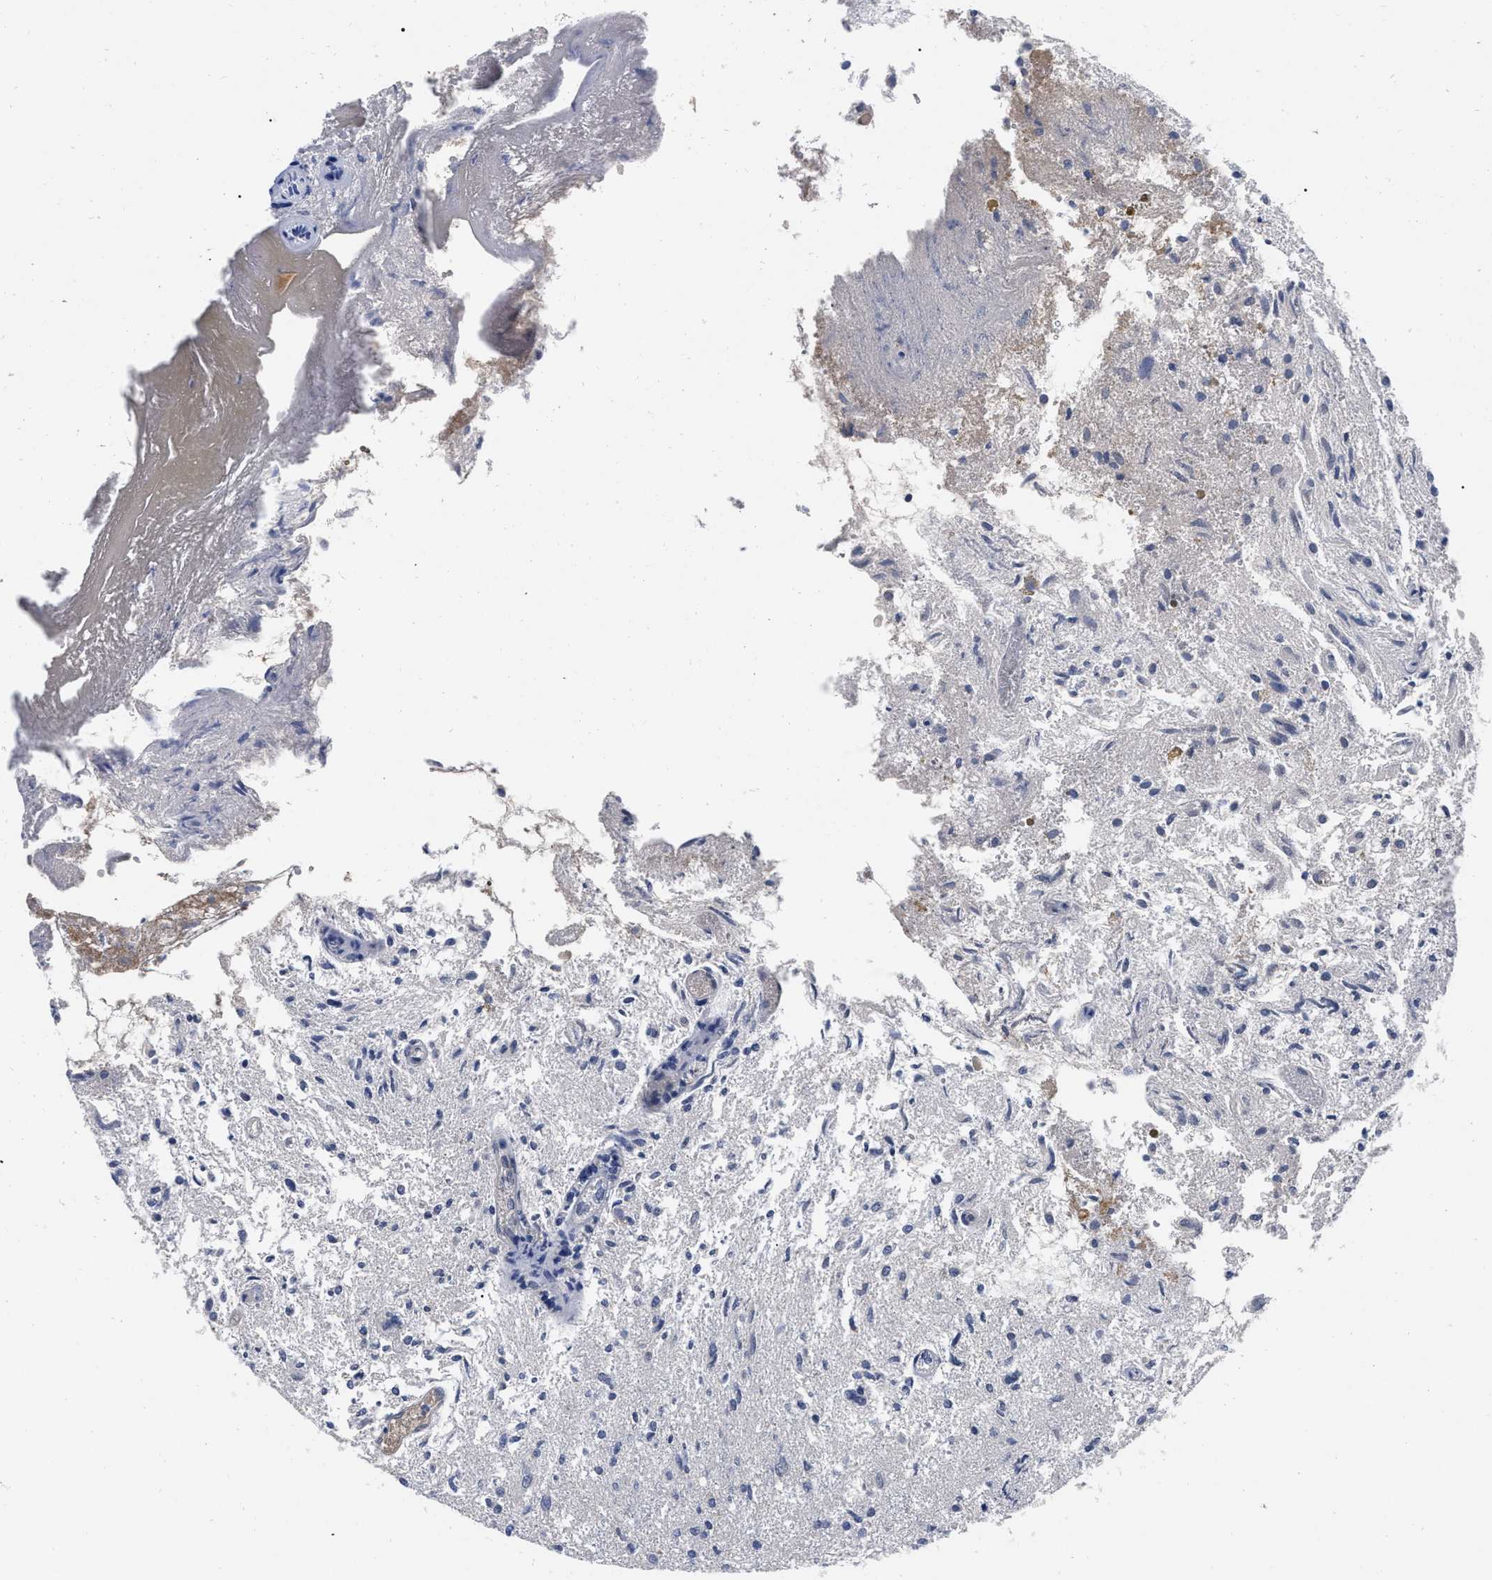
{"staining": {"intensity": "negative", "quantity": "none", "location": "none"}, "tissue": "glioma", "cell_type": "Tumor cells", "image_type": "cancer", "snomed": [{"axis": "morphology", "description": "Glioma, malignant, High grade"}, {"axis": "topography", "description": "Brain"}], "caption": "Tumor cells show no significant protein expression in glioma. (Stains: DAB immunohistochemistry with hematoxylin counter stain, Microscopy: brightfield microscopy at high magnification).", "gene": "IGHV5-51", "patient": {"sex": "female", "age": 59}}